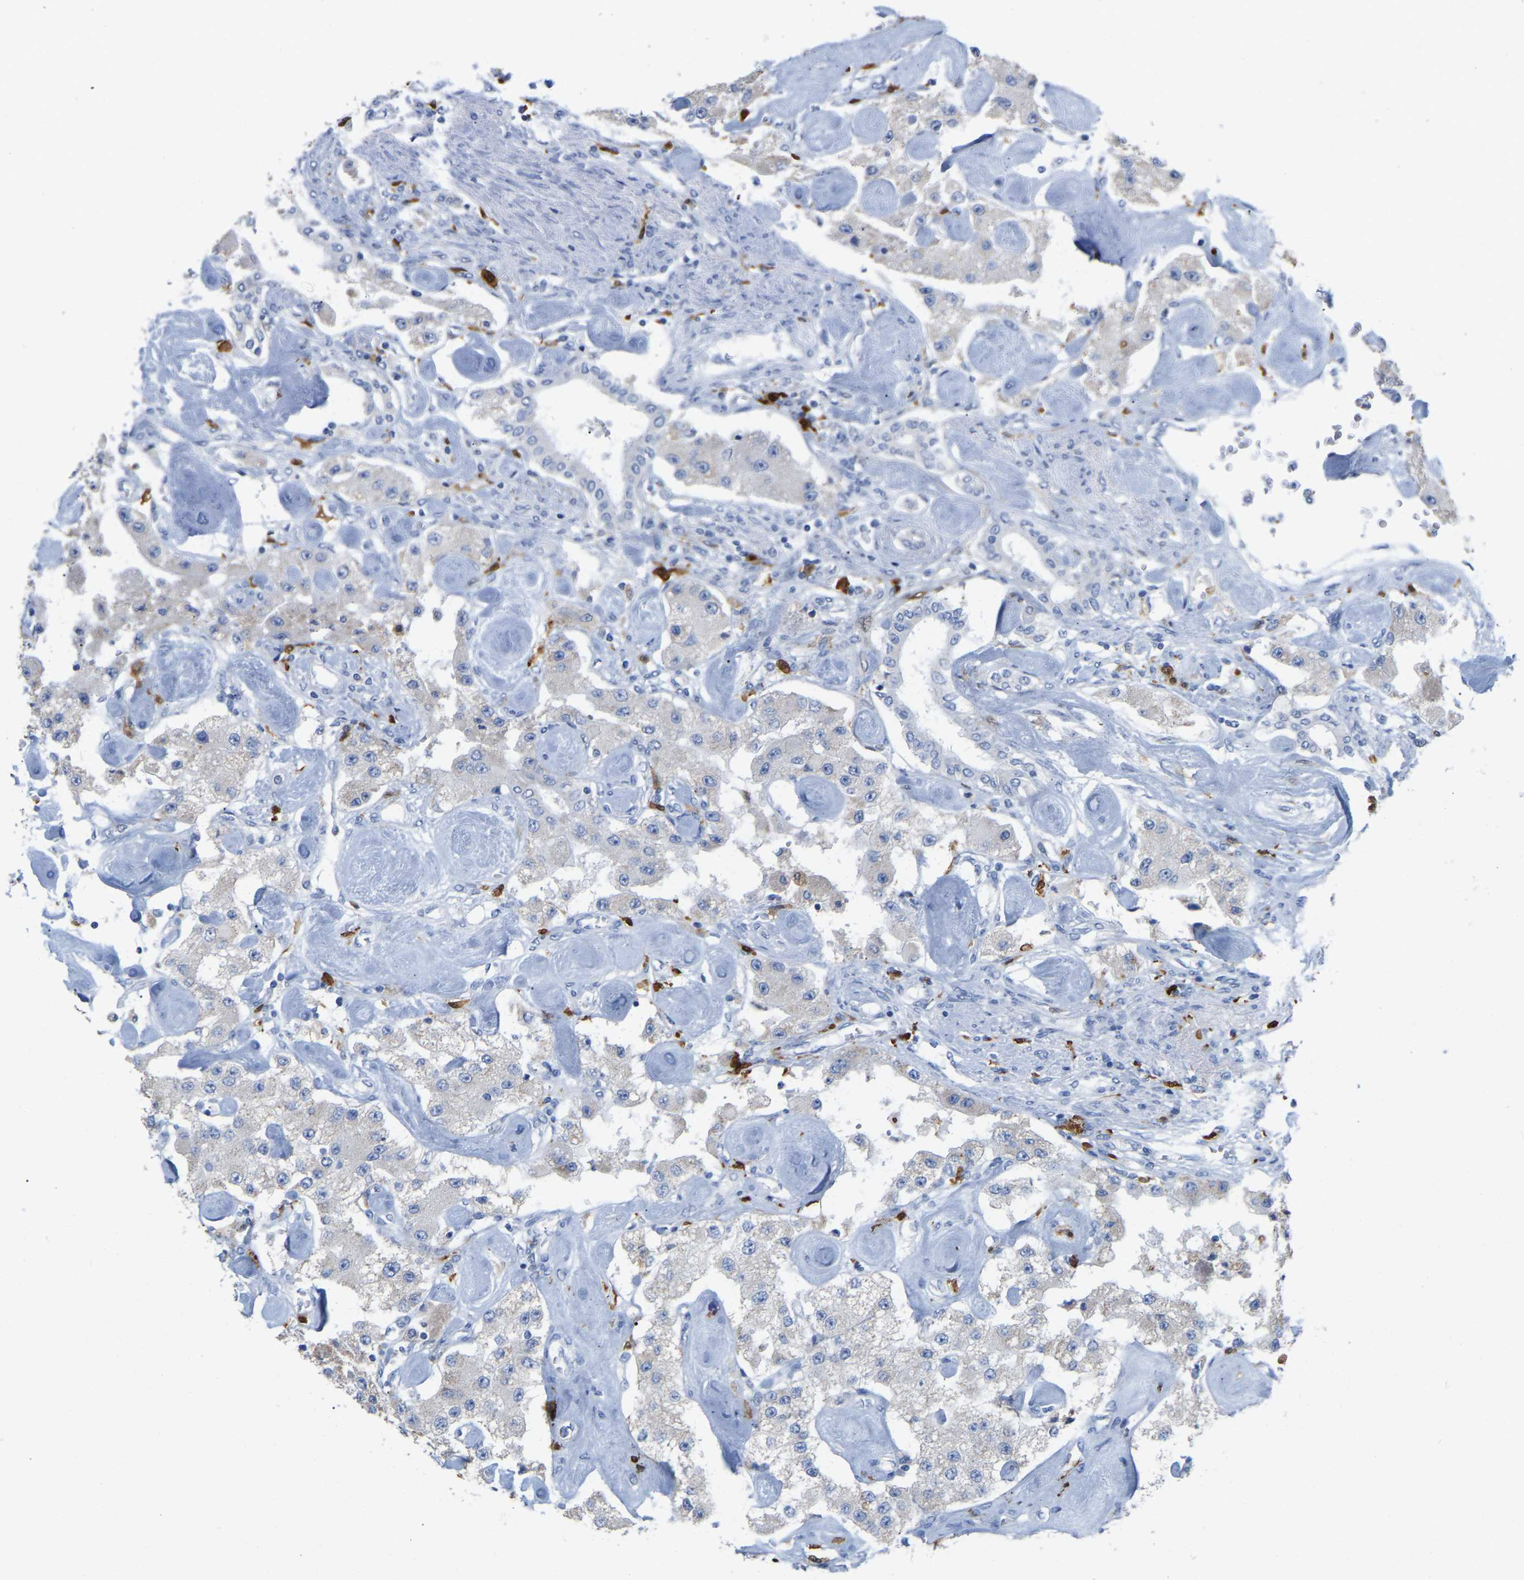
{"staining": {"intensity": "negative", "quantity": "none", "location": "none"}, "tissue": "carcinoid", "cell_type": "Tumor cells", "image_type": "cancer", "snomed": [{"axis": "morphology", "description": "Carcinoid, malignant, NOS"}, {"axis": "topography", "description": "Pancreas"}], "caption": "An image of carcinoid (malignant) stained for a protein displays no brown staining in tumor cells. The staining is performed using DAB brown chromogen with nuclei counter-stained in using hematoxylin.", "gene": "ULBP2", "patient": {"sex": "male", "age": 41}}